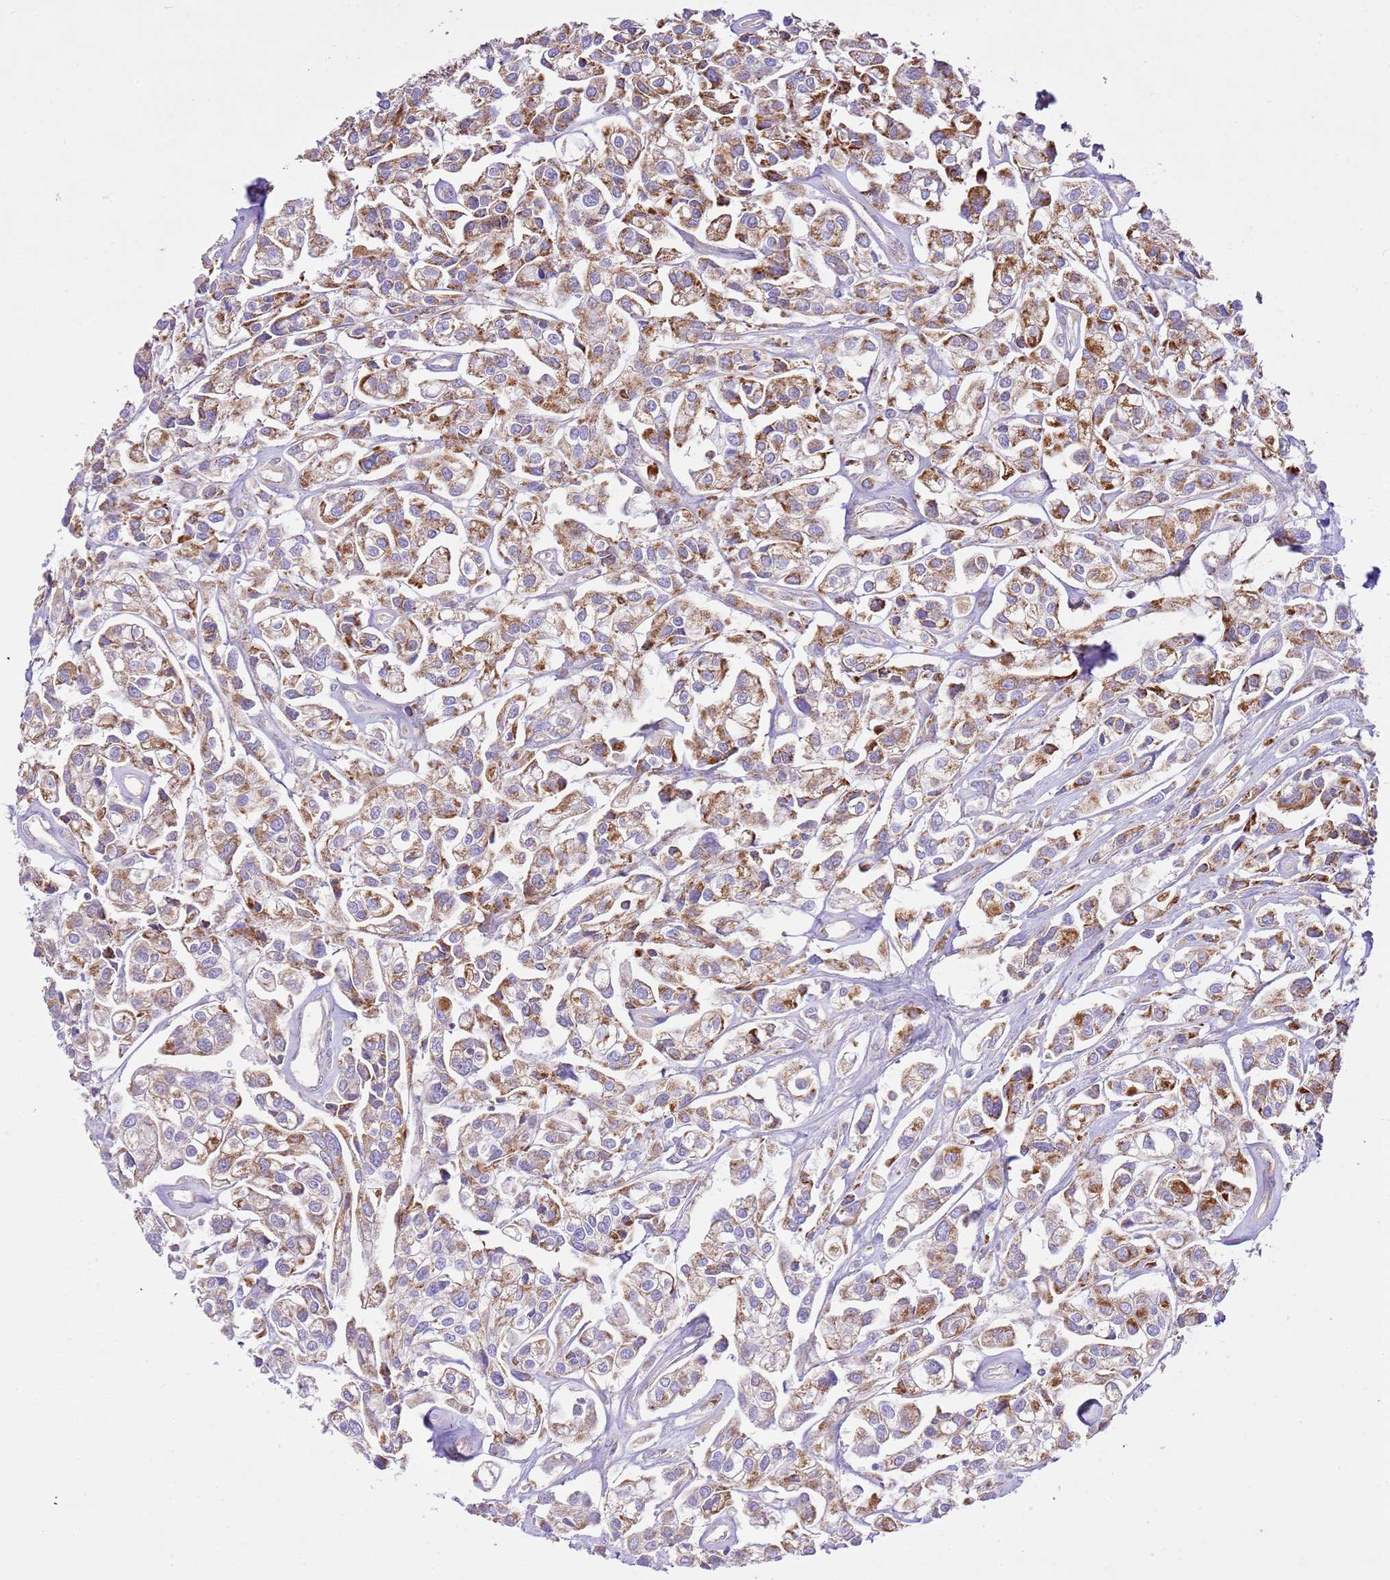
{"staining": {"intensity": "moderate", "quantity": ">75%", "location": "cytoplasmic/membranous"}, "tissue": "urothelial cancer", "cell_type": "Tumor cells", "image_type": "cancer", "snomed": [{"axis": "morphology", "description": "Urothelial carcinoma, High grade"}, {"axis": "topography", "description": "Urinary bladder"}], "caption": "Immunohistochemical staining of human high-grade urothelial carcinoma demonstrates medium levels of moderate cytoplasmic/membranous expression in approximately >75% of tumor cells.", "gene": "ZBTB39", "patient": {"sex": "male", "age": 67}}